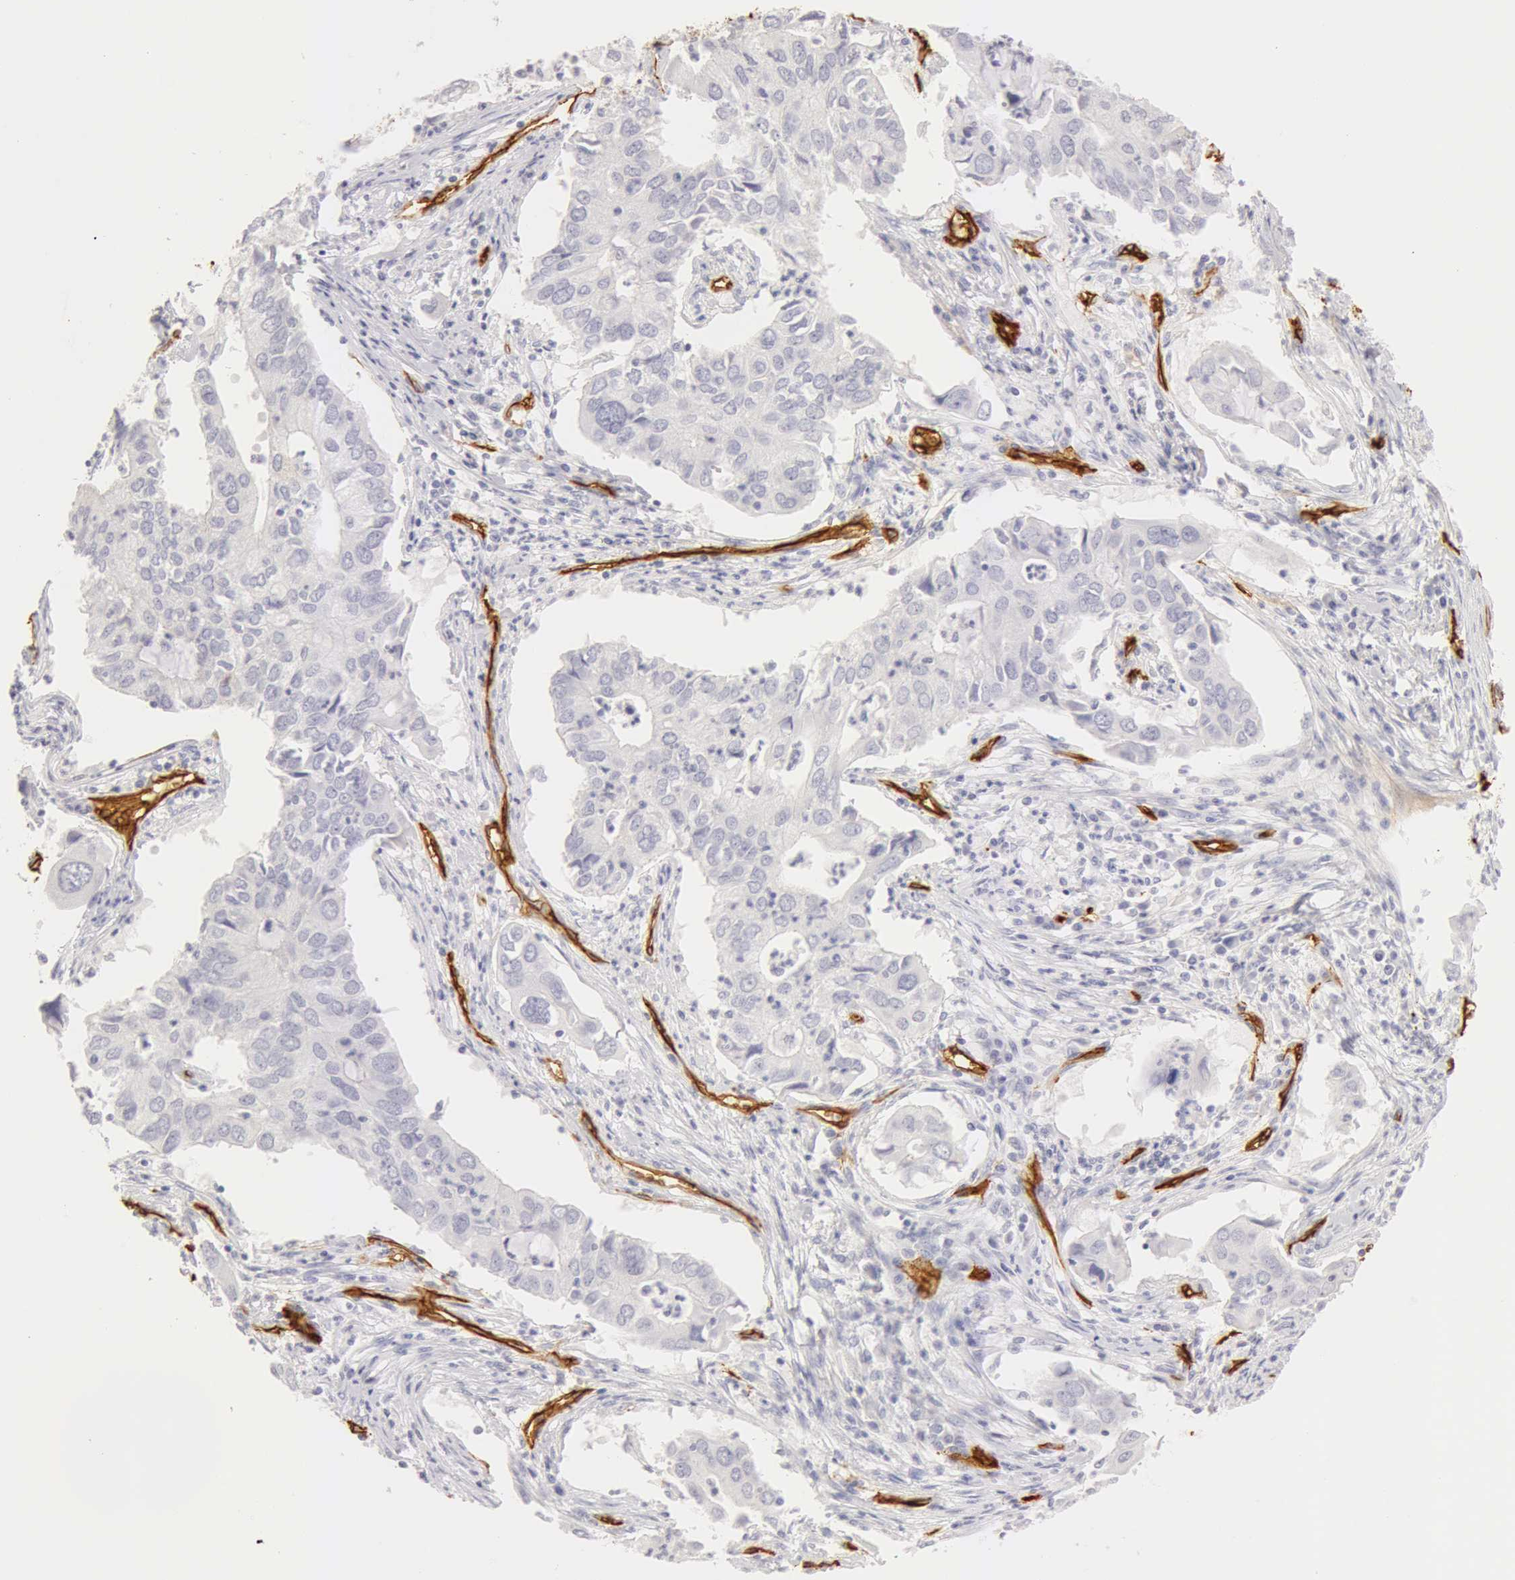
{"staining": {"intensity": "negative", "quantity": "none", "location": "none"}, "tissue": "lung cancer", "cell_type": "Tumor cells", "image_type": "cancer", "snomed": [{"axis": "morphology", "description": "Adenocarcinoma, NOS"}, {"axis": "topography", "description": "Lung"}], "caption": "This is an IHC histopathology image of human lung adenocarcinoma. There is no staining in tumor cells.", "gene": "AQP1", "patient": {"sex": "male", "age": 48}}